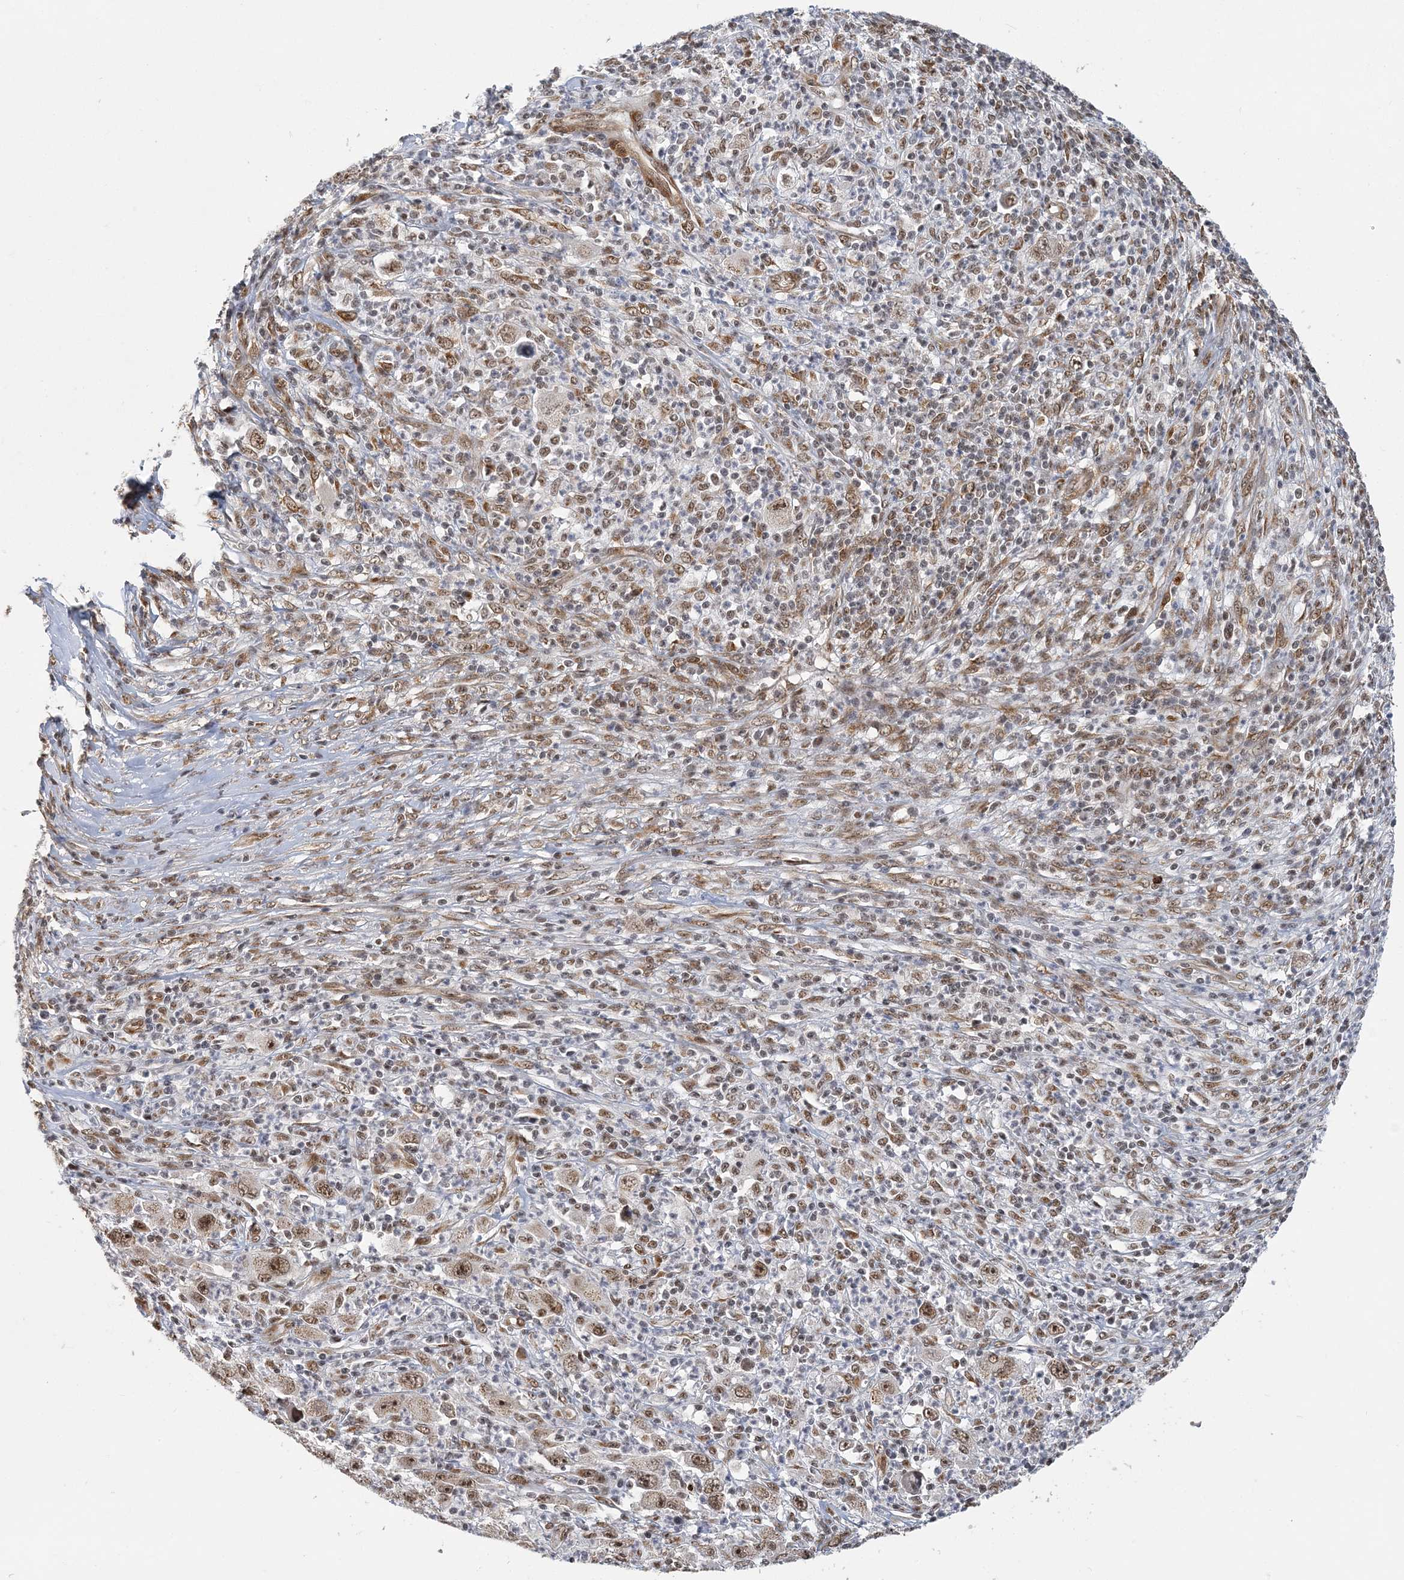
{"staining": {"intensity": "moderate", "quantity": ">75%", "location": "nuclear"}, "tissue": "melanoma", "cell_type": "Tumor cells", "image_type": "cancer", "snomed": [{"axis": "morphology", "description": "Malignant melanoma, Metastatic site"}, {"axis": "topography", "description": "Skin"}], "caption": "Brown immunohistochemical staining in human melanoma shows moderate nuclear positivity in approximately >75% of tumor cells.", "gene": "PLRG1", "patient": {"sex": "female", "age": 56}}